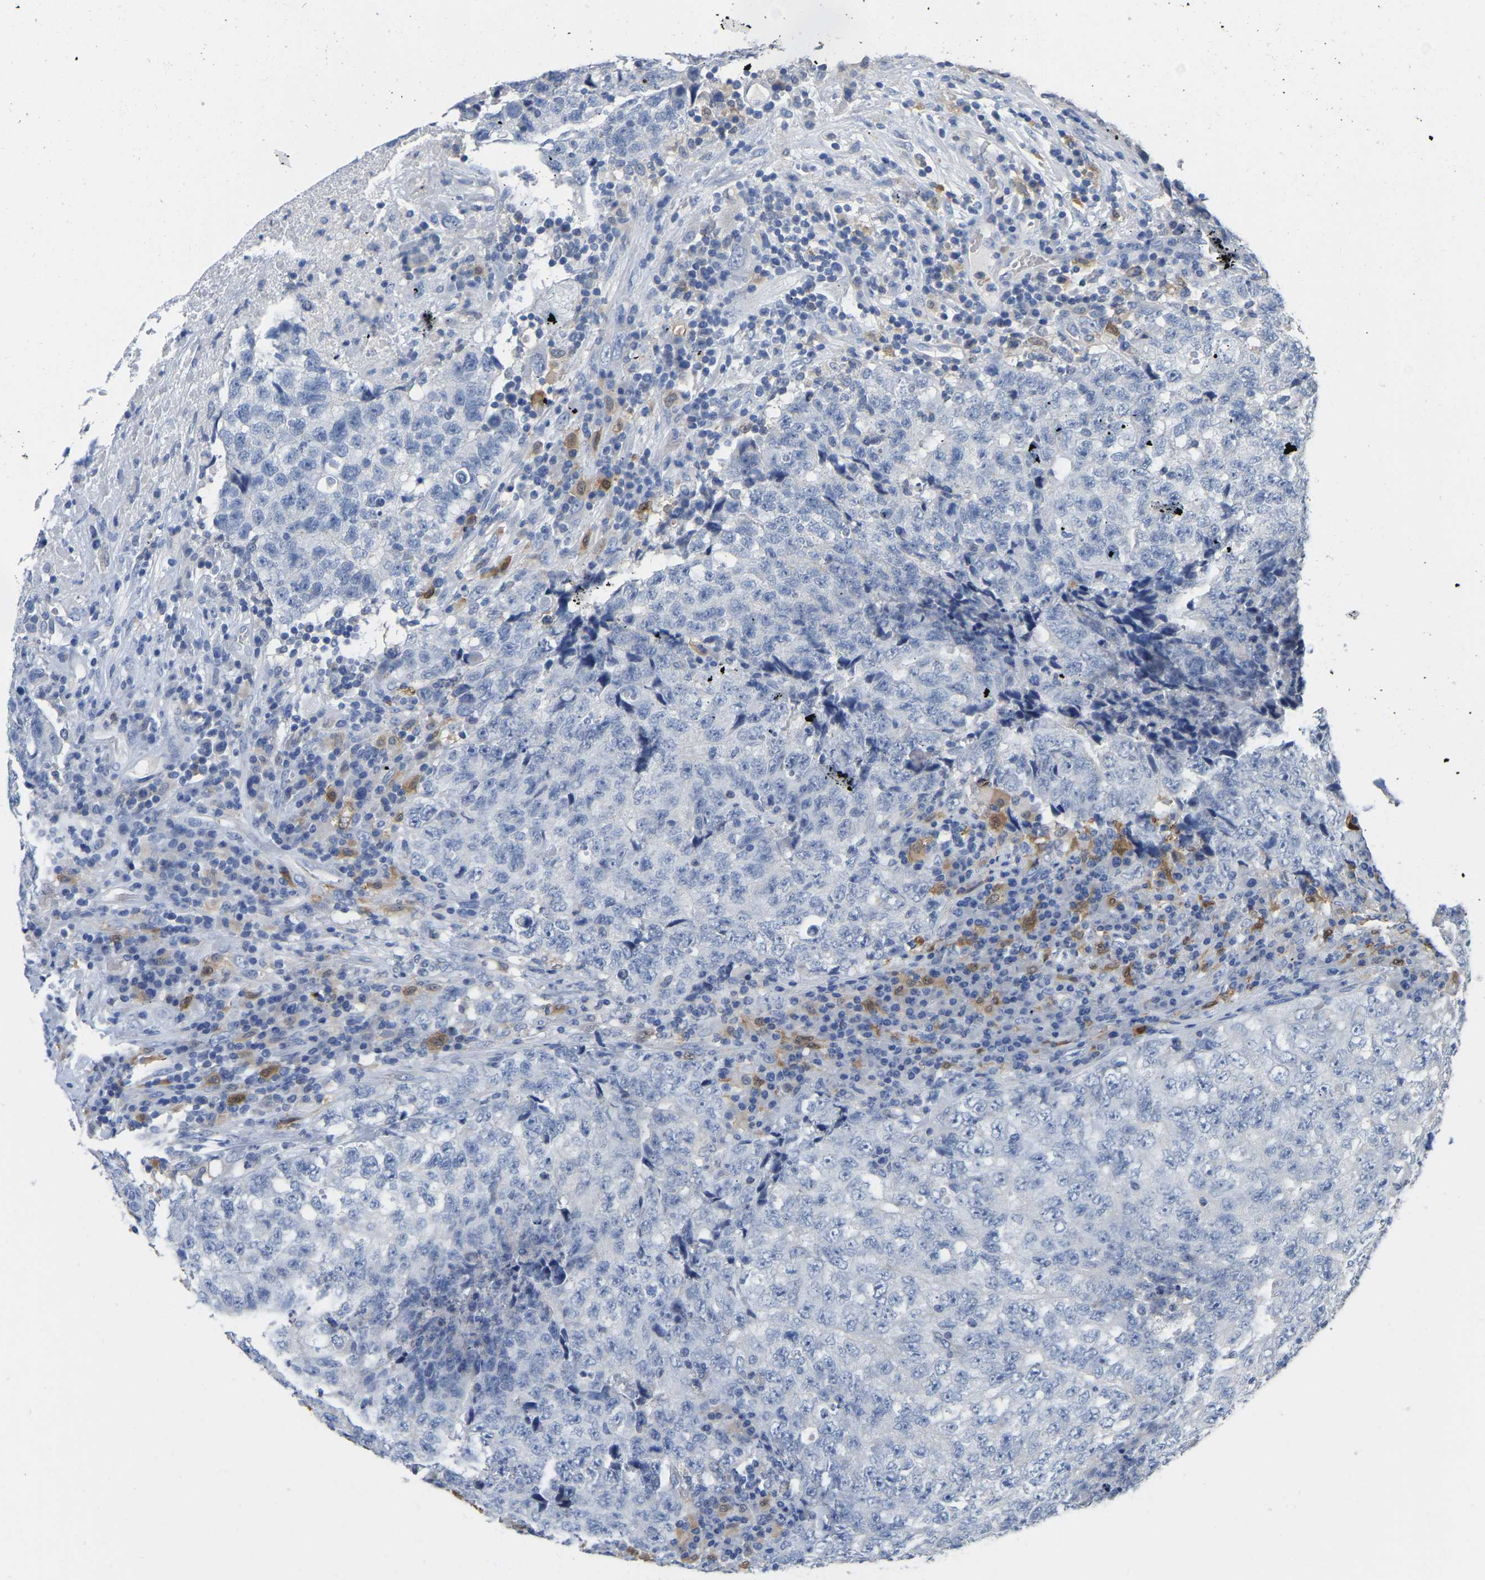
{"staining": {"intensity": "negative", "quantity": "none", "location": "none"}, "tissue": "testis cancer", "cell_type": "Tumor cells", "image_type": "cancer", "snomed": [{"axis": "morphology", "description": "Necrosis, NOS"}, {"axis": "morphology", "description": "Carcinoma, Embryonal, NOS"}, {"axis": "topography", "description": "Testis"}], "caption": "Immunohistochemistry (IHC) of human testis embryonal carcinoma reveals no staining in tumor cells.", "gene": "ULBP2", "patient": {"sex": "male", "age": 19}}